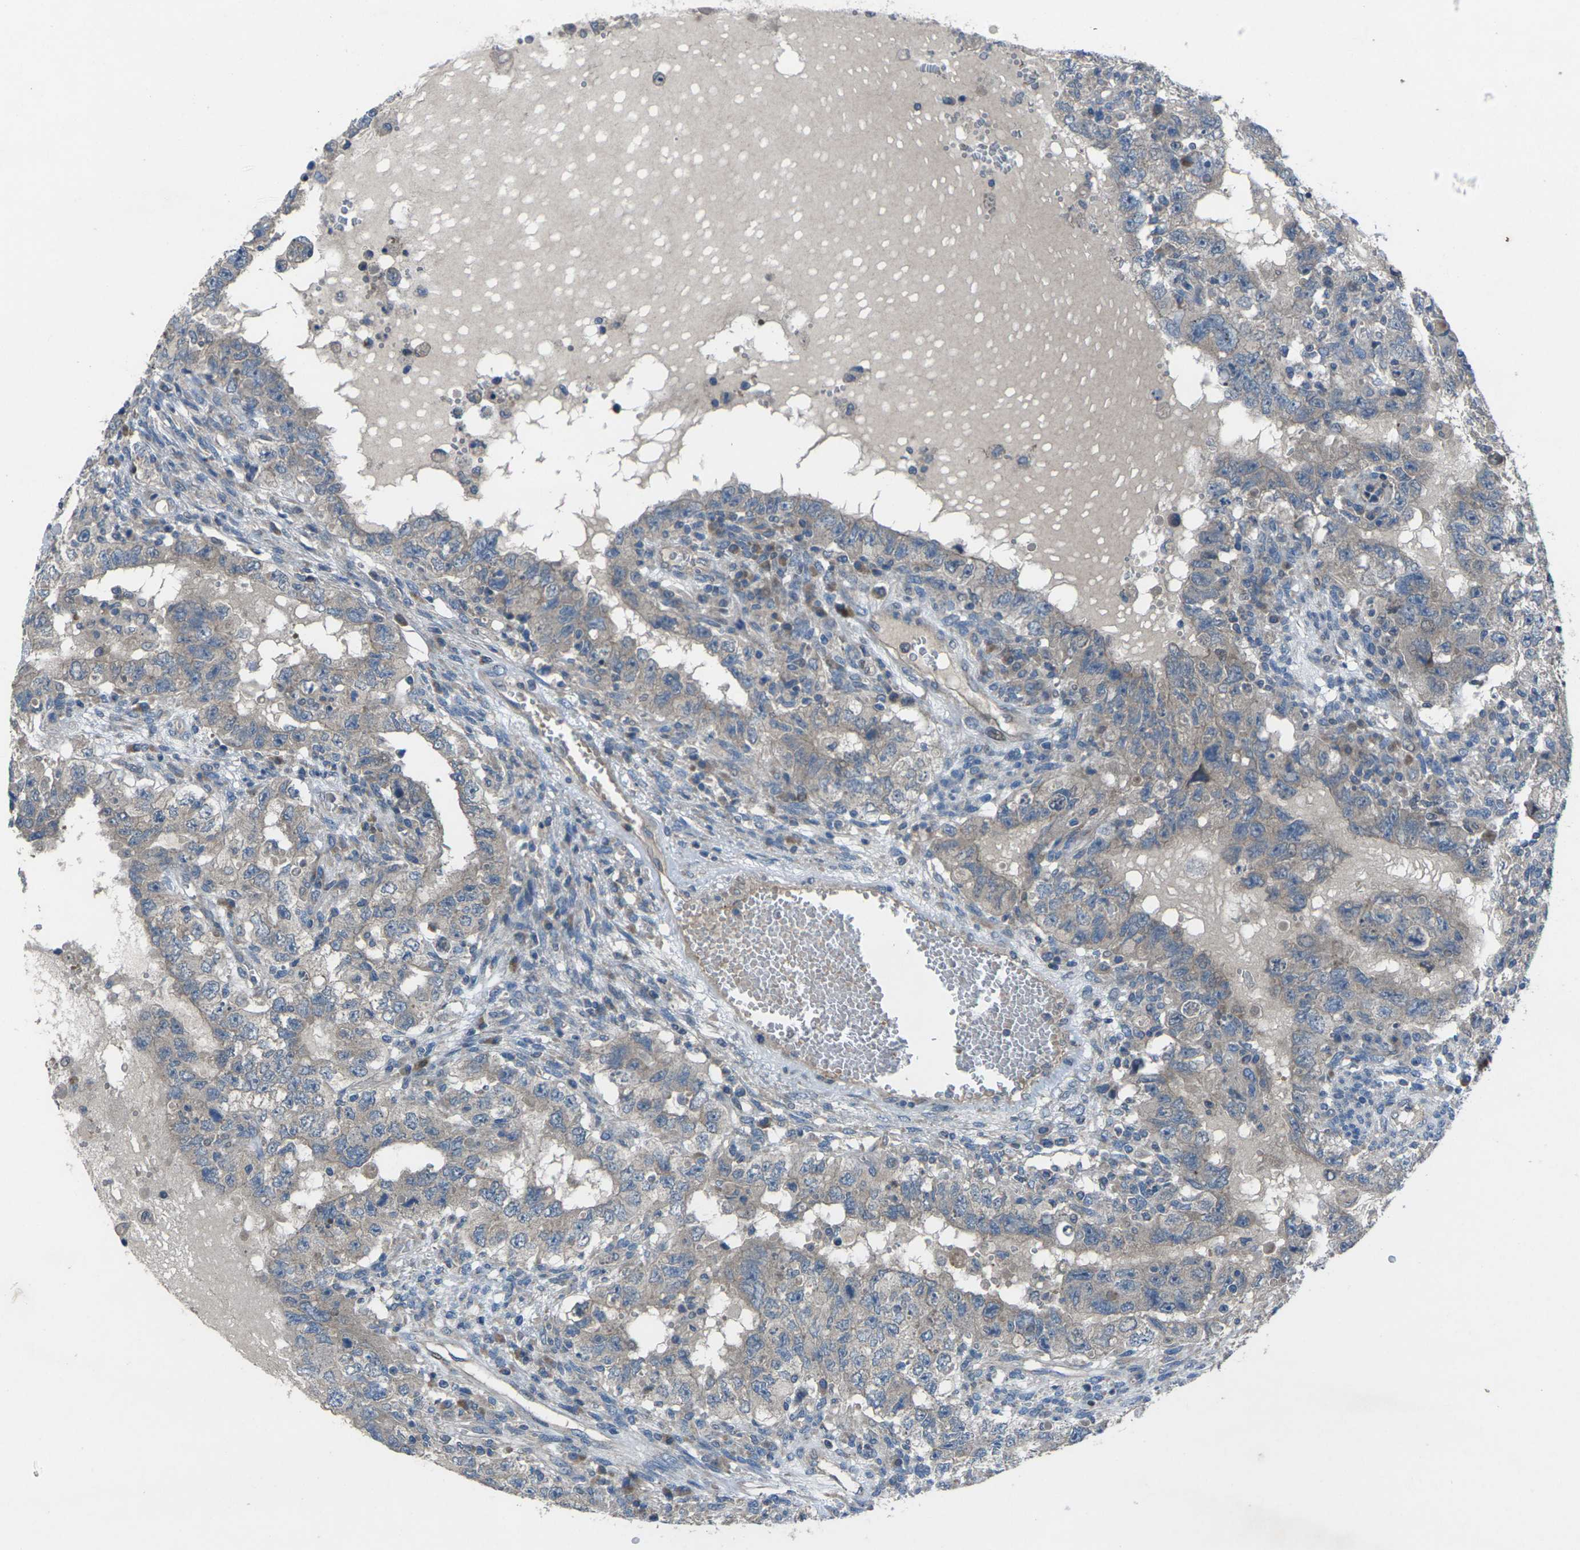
{"staining": {"intensity": "weak", "quantity": "<25%", "location": "cytoplasmic/membranous"}, "tissue": "testis cancer", "cell_type": "Tumor cells", "image_type": "cancer", "snomed": [{"axis": "morphology", "description": "Carcinoma, Embryonal, NOS"}, {"axis": "topography", "description": "Testis"}], "caption": "High magnification brightfield microscopy of testis cancer stained with DAB (3,3'-diaminobenzidine) (brown) and counterstained with hematoxylin (blue): tumor cells show no significant staining.", "gene": "EDNRA", "patient": {"sex": "male", "age": 26}}